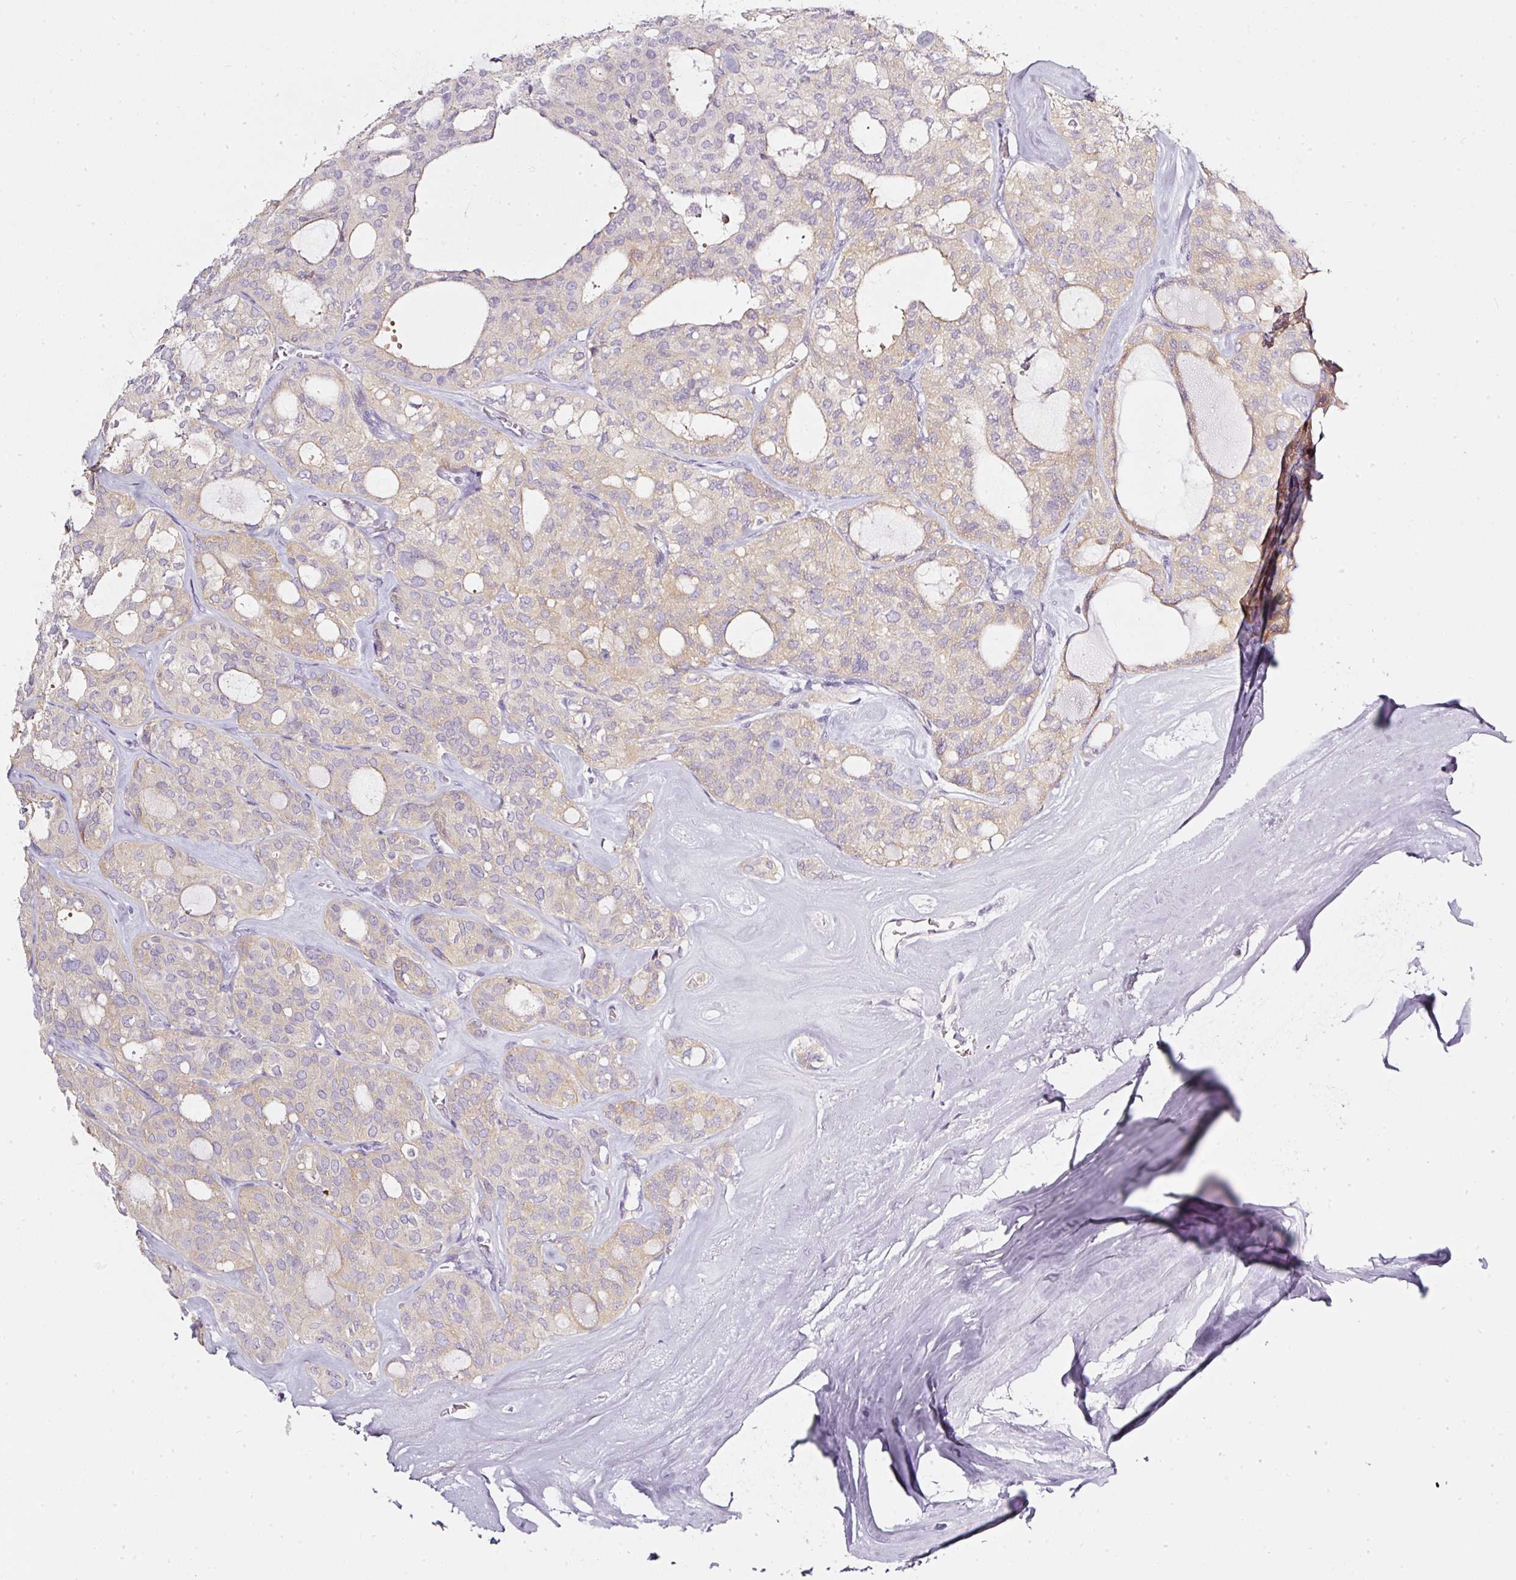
{"staining": {"intensity": "weak", "quantity": "25%-75%", "location": "cytoplasmic/membranous"}, "tissue": "thyroid cancer", "cell_type": "Tumor cells", "image_type": "cancer", "snomed": [{"axis": "morphology", "description": "Follicular adenoma carcinoma, NOS"}, {"axis": "topography", "description": "Thyroid gland"}], "caption": "Protein expression by immunohistochemistry (IHC) demonstrates weak cytoplasmic/membranous staining in approximately 25%-75% of tumor cells in follicular adenoma carcinoma (thyroid). (DAB = brown stain, brightfield microscopy at high magnification).", "gene": "PDXDC1", "patient": {"sex": "male", "age": 75}}